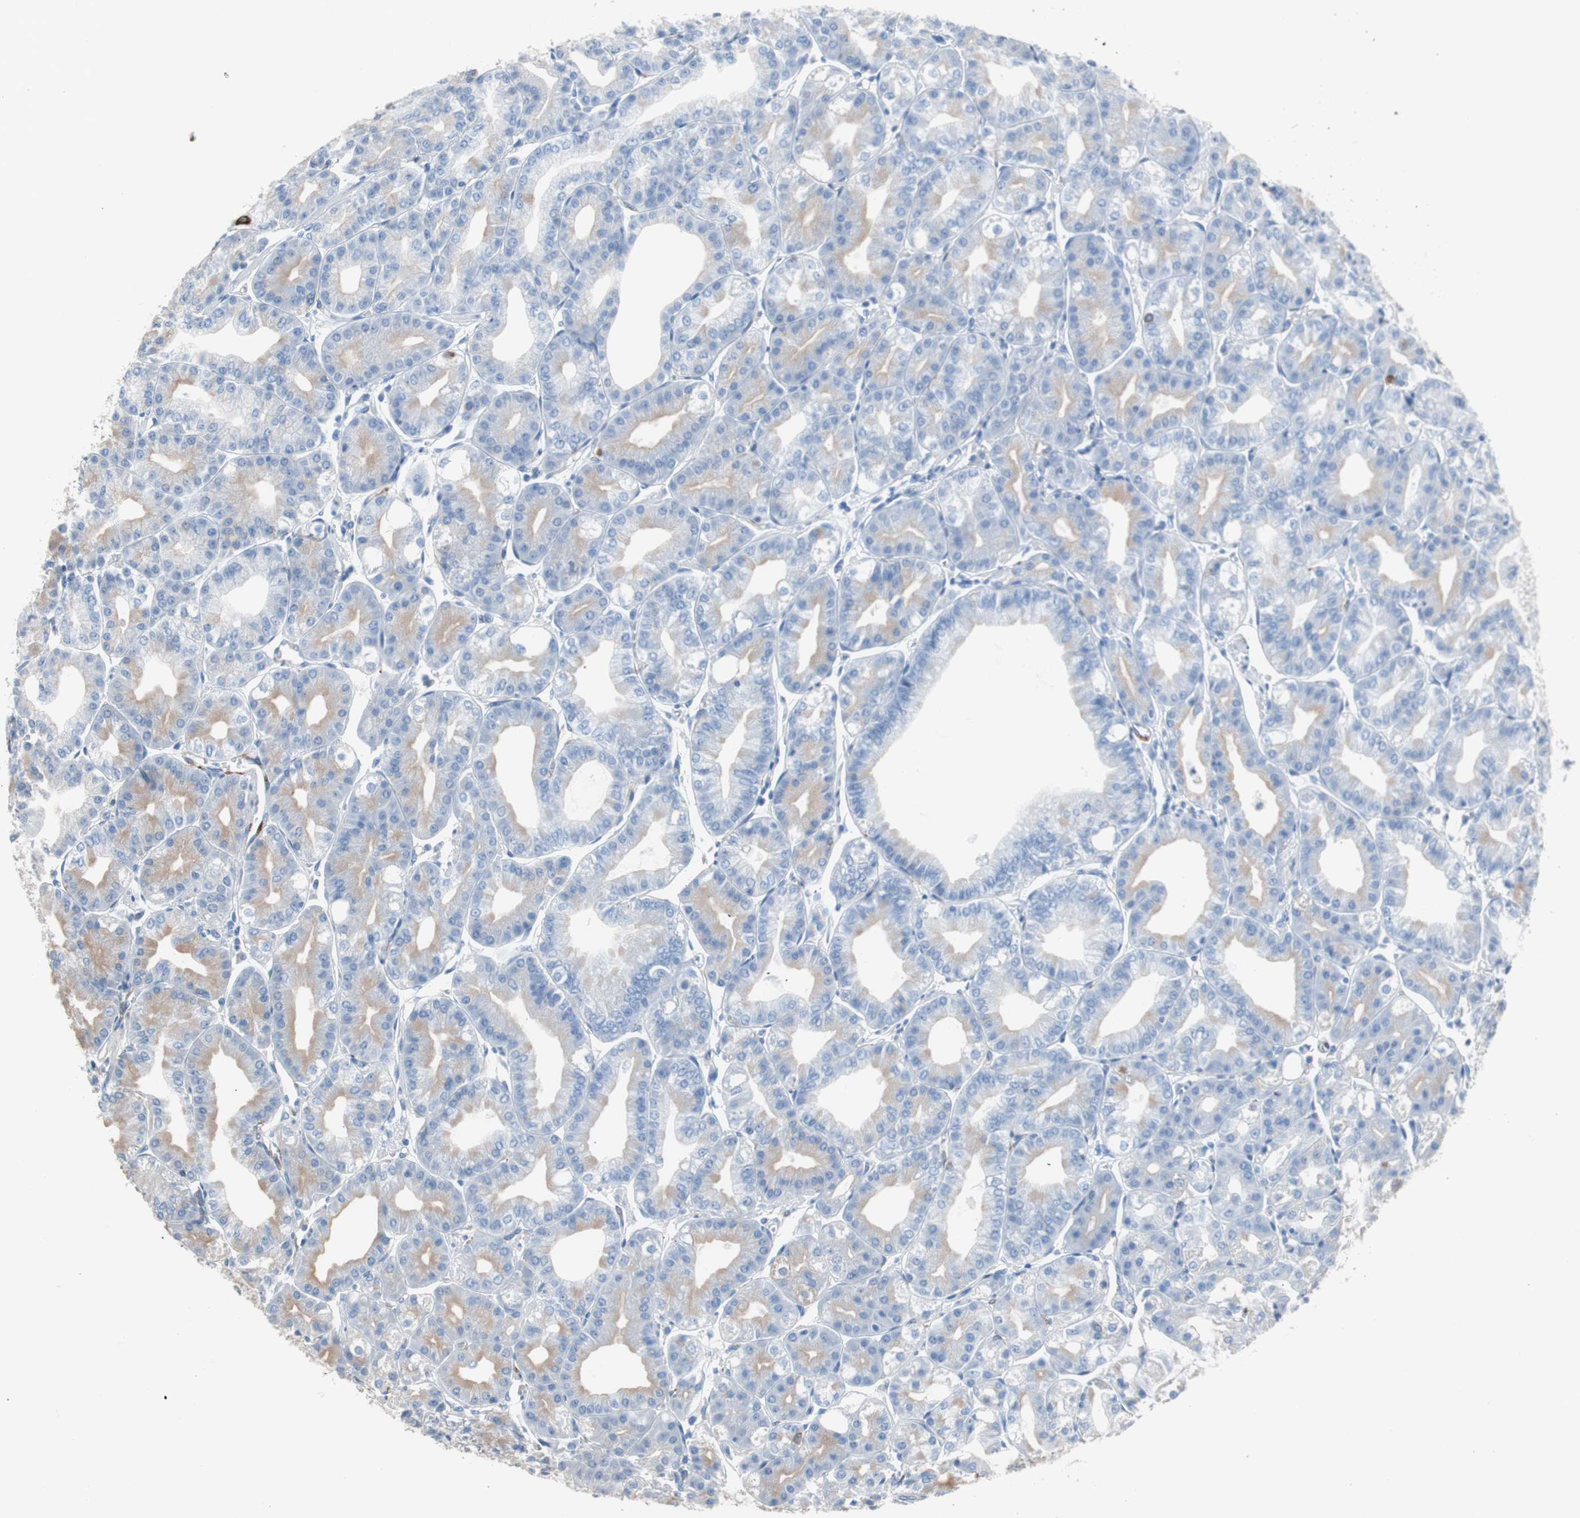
{"staining": {"intensity": "moderate", "quantity": "25%-75%", "location": "cytoplasmic/membranous"}, "tissue": "stomach", "cell_type": "Glandular cells", "image_type": "normal", "snomed": [{"axis": "morphology", "description": "Normal tissue, NOS"}, {"axis": "topography", "description": "Stomach, lower"}], "caption": "The image shows a brown stain indicating the presence of a protein in the cytoplasmic/membranous of glandular cells in stomach.", "gene": "PBXIP1", "patient": {"sex": "male", "age": 71}}